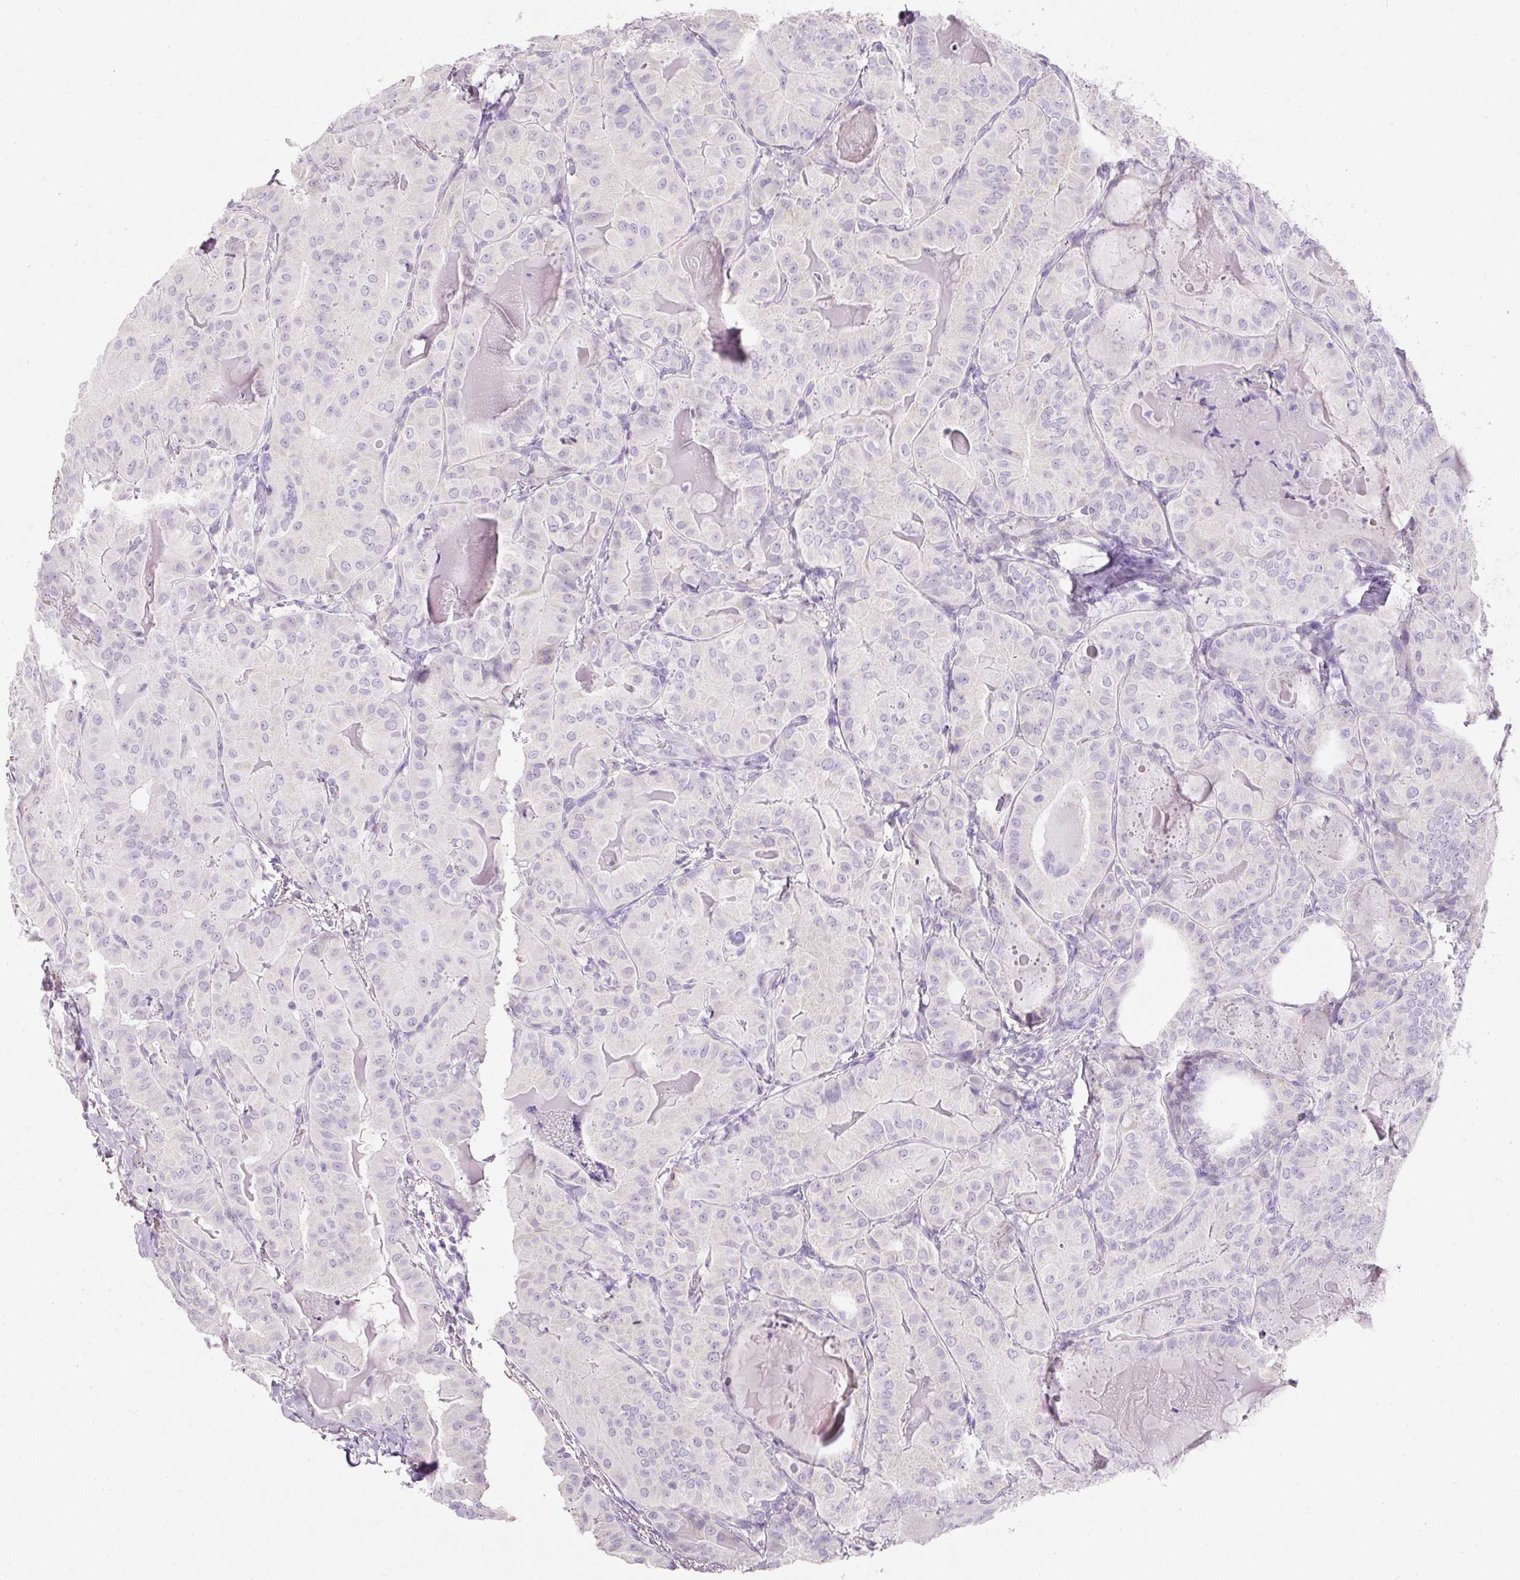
{"staining": {"intensity": "negative", "quantity": "none", "location": "none"}, "tissue": "thyroid cancer", "cell_type": "Tumor cells", "image_type": "cancer", "snomed": [{"axis": "morphology", "description": "Papillary adenocarcinoma, NOS"}, {"axis": "topography", "description": "Thyroid gland"}], "caption": "DAB (3,3'-diaminobenzidine) immunohistochemical staining of human thyroid cancer displays no significant expression in tumor cells.", "gene": "DNM1", "patient": {"sex": "female", "age": 68}}